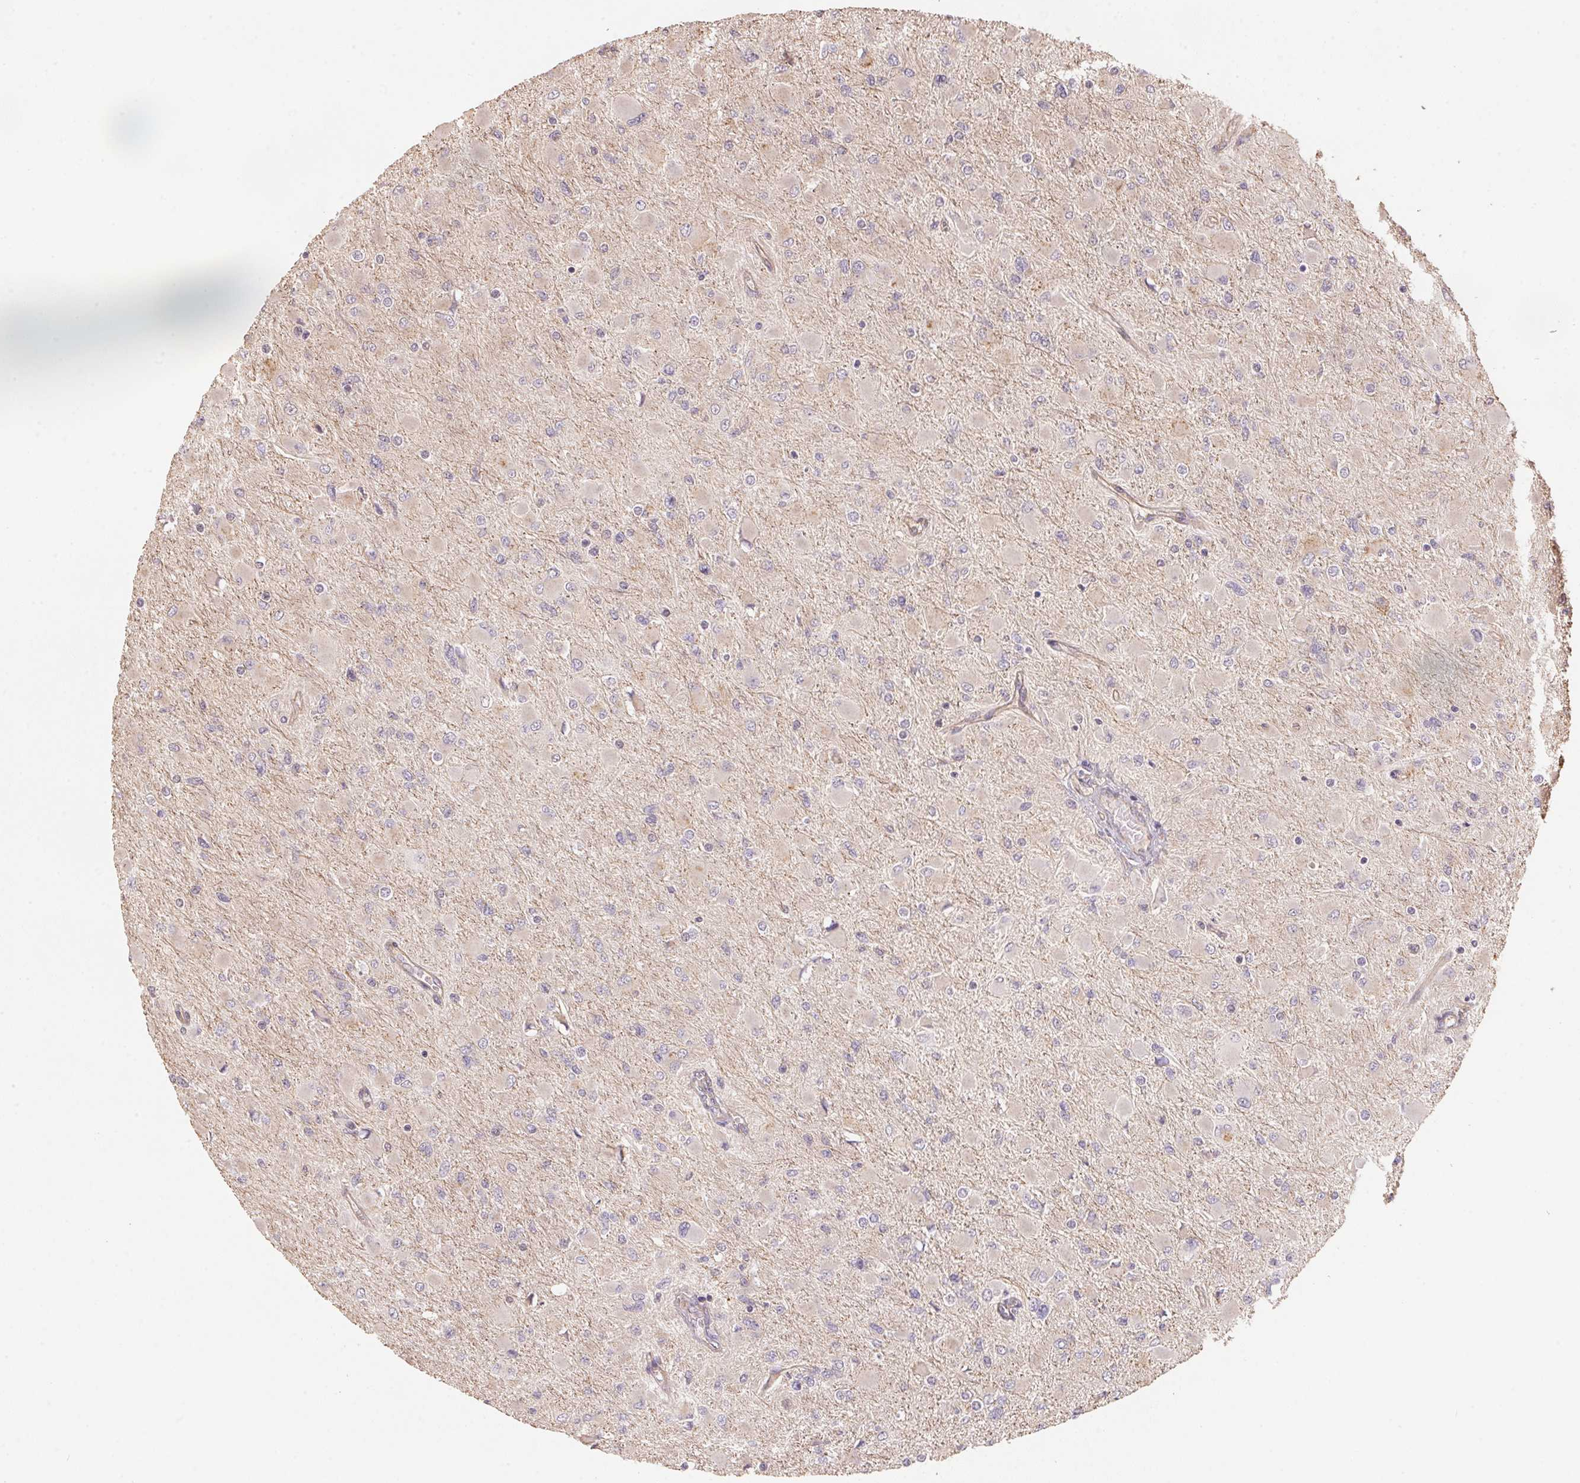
{"staining": {"intensity": "negative", "quantity": "none", "location": "none"}, "tissue": "glioma", "cell_type": "Tumor cells", "image_type": "cancer", "snomed": [{"axis": "morphology", "description": "Glioma, malignant, High grade"}, {"axis": "topography", "description": "Cerebral cortex"}], "caption": "Glioma was stained to show a protein in brown. There is no significant staining in tumor cells.", "gene": "TMEM222", "patient": {"sex": "female", "age": 36}}